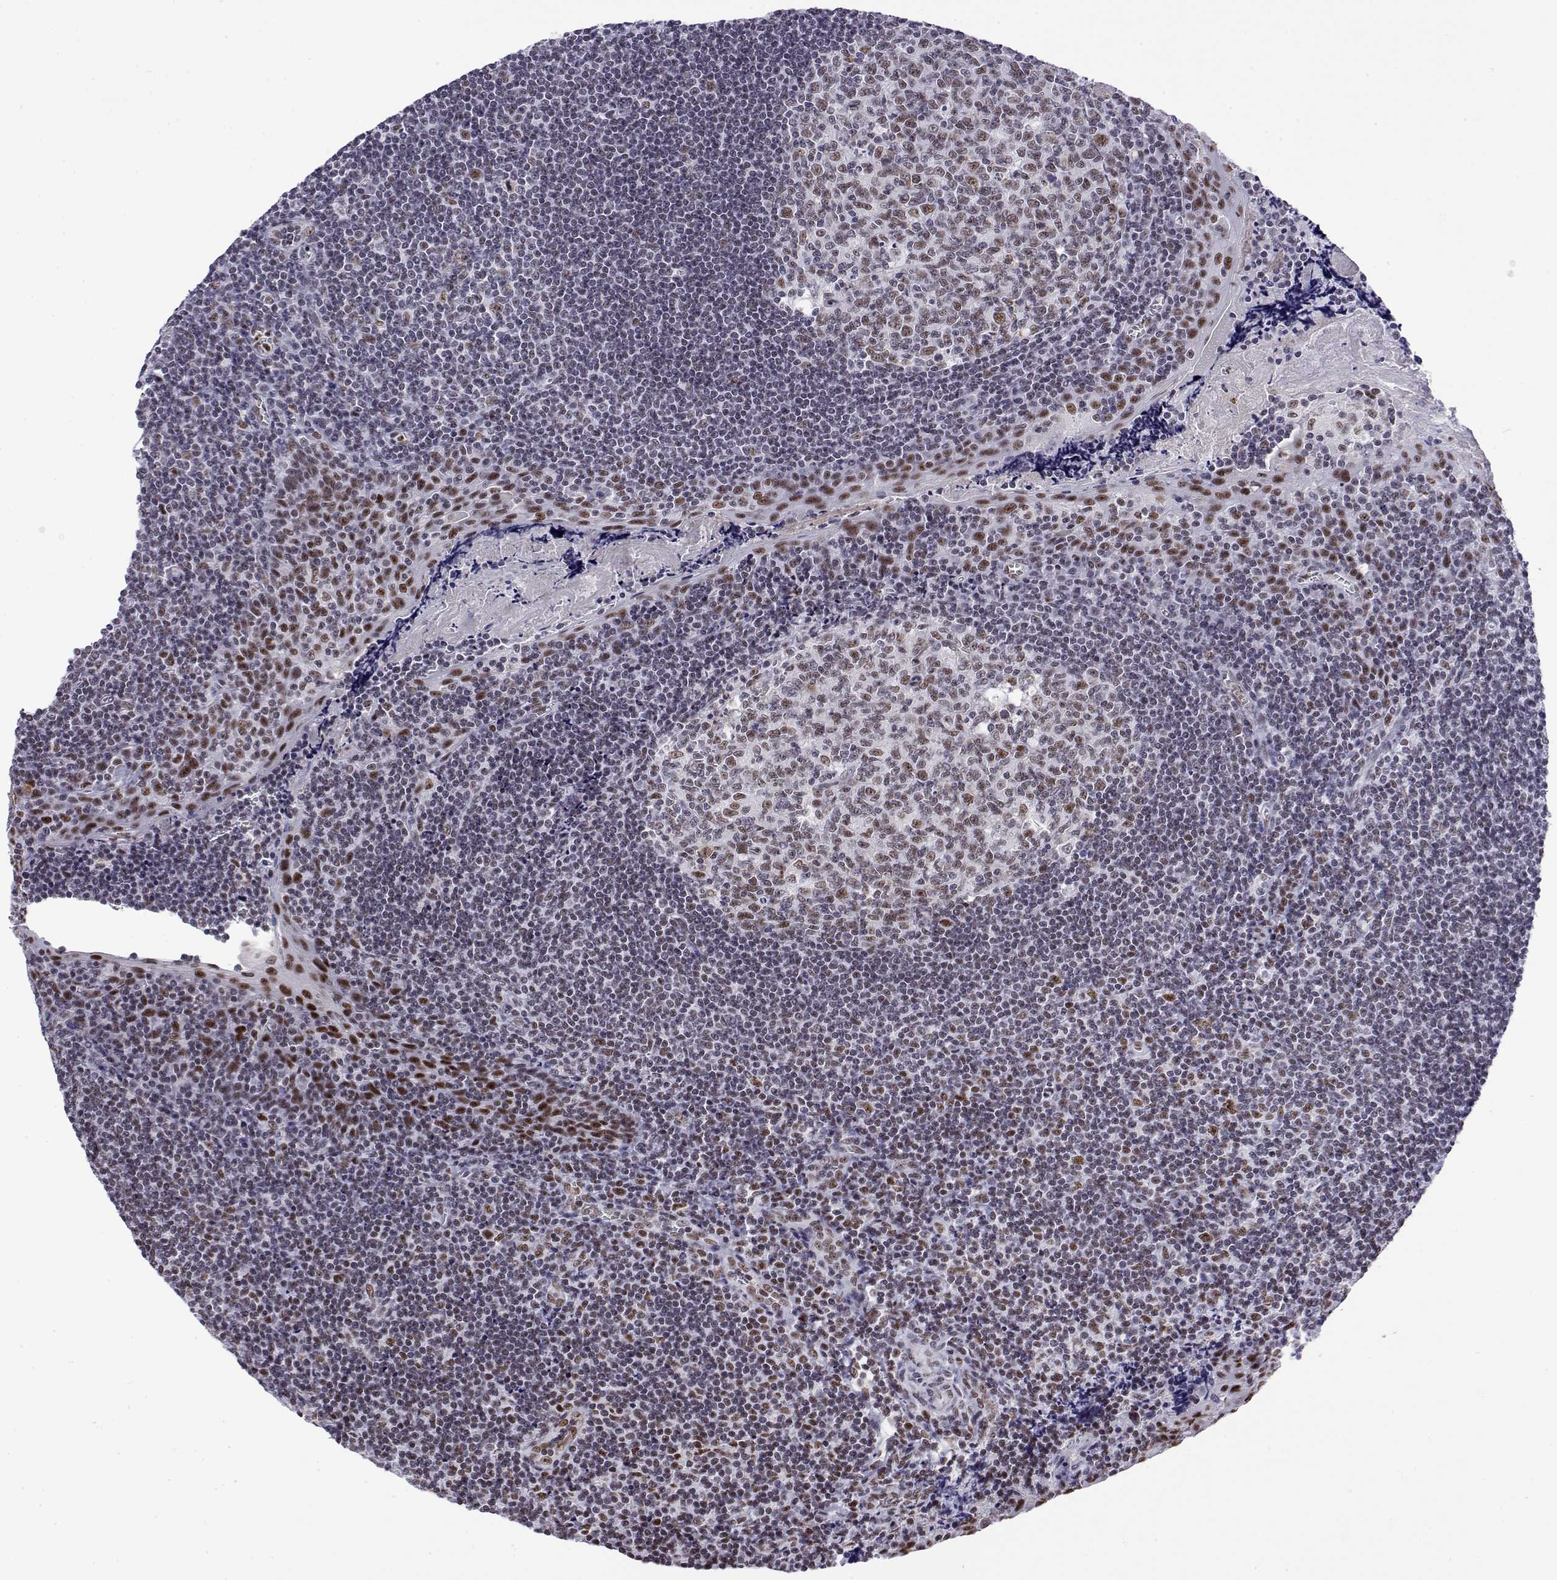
{"staining": {"intensity": "moderate", "quantity": "25%-75%", "location": "nuclear"}, "tissue": "tonsil", "cell_type": "Germinal center cells", "image_type": "normal", "snomed": [{"axis": "morphology", "description": "Normal tissue, NOS"}, {"axis": "morphology", "description": "Inflammation, NOS"}, {"axis": "topography", "description": "Tonsil"}], "caption": "Immunohistochemical staining of benign tonsil demonstrates 25%-75% levels of moderate nuclear protein staining in about 25%-75% of germinal center cells. (Stains: DAB in brown, nuclei in blue, Microscopy: brightfield microscopy at high magnification).", "gene": "POLDIP3", "patient": {"sex": "female", "age": 31}}